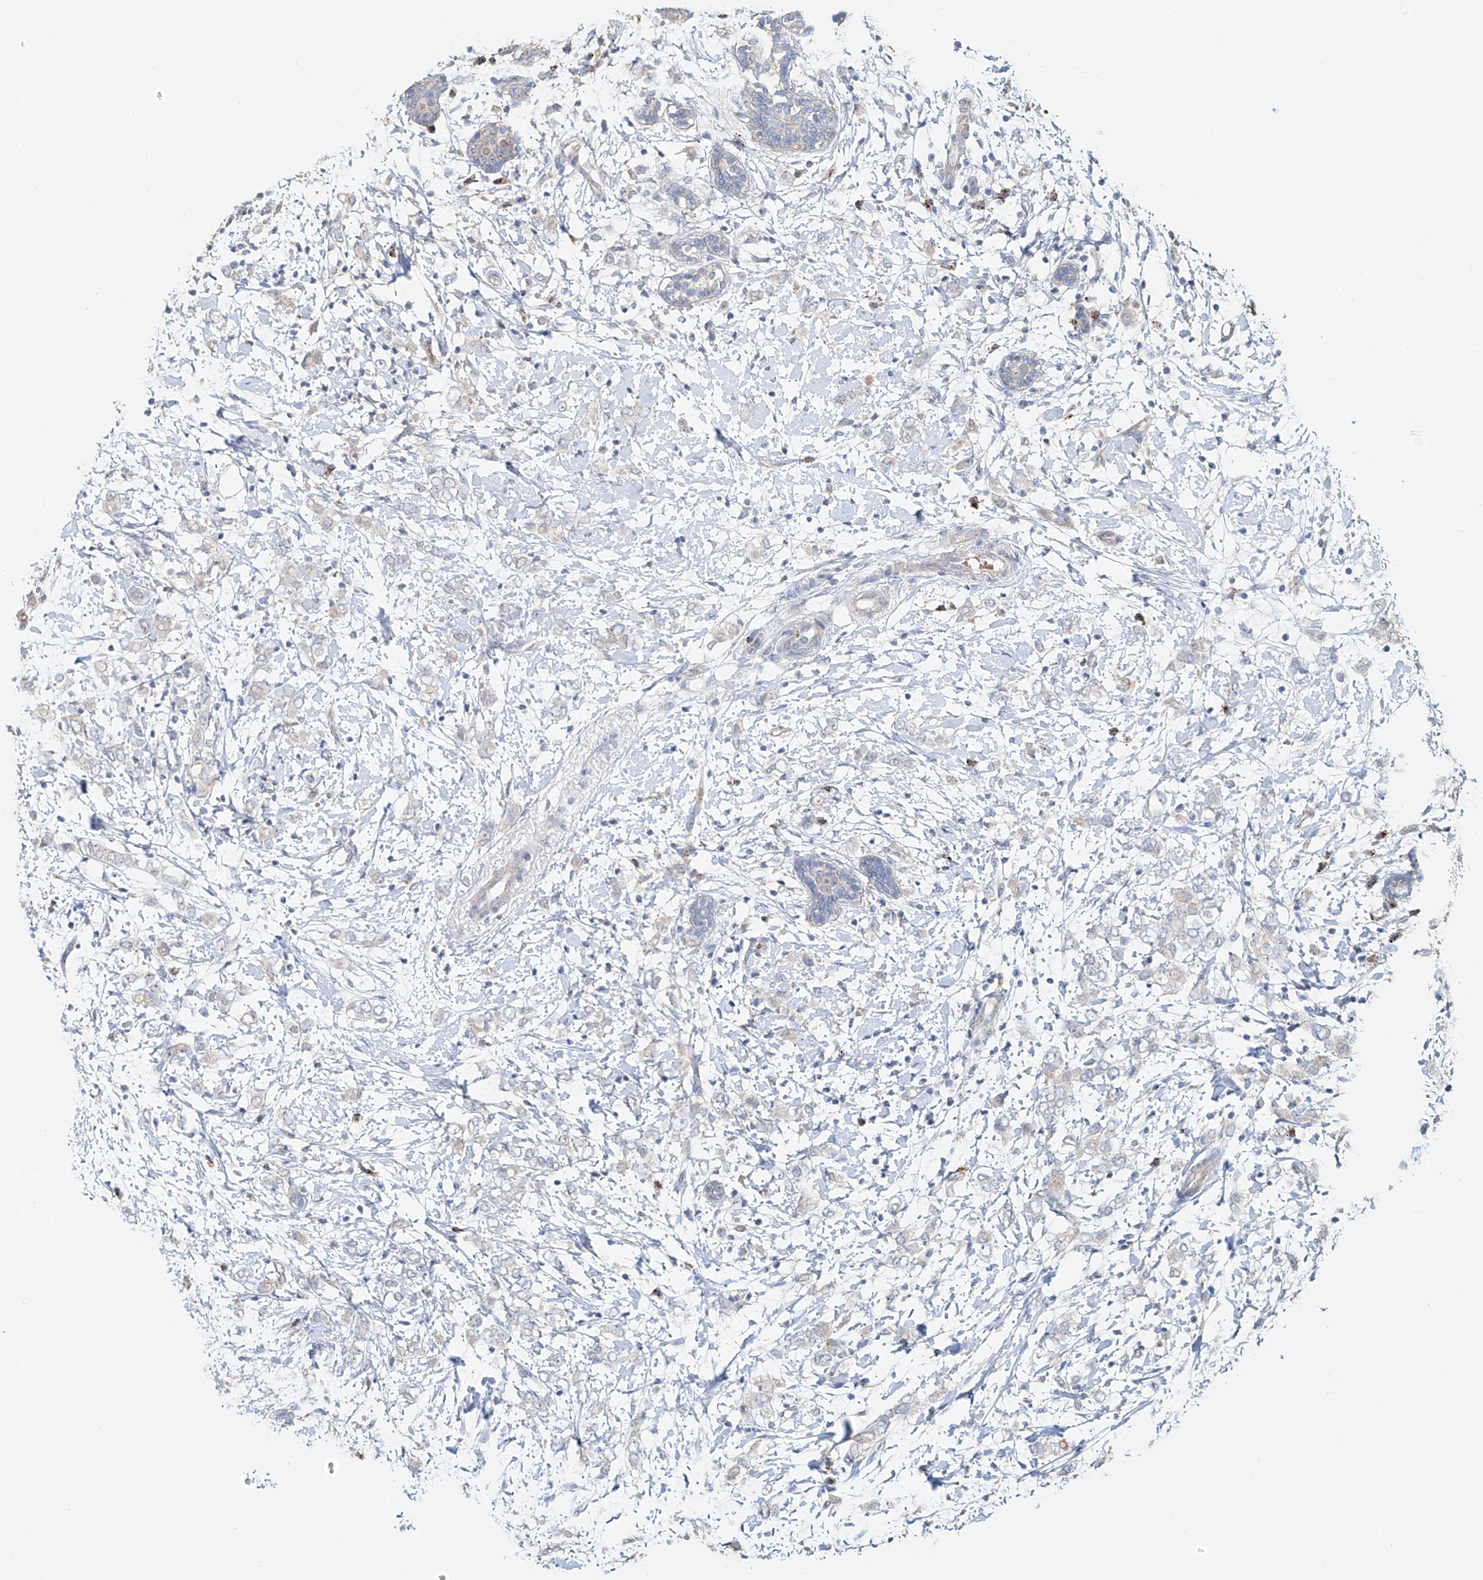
{"staining": {"intensity": "negative", "quantity": "none", "location": "none"}, "tissue": "breast cancer", "cell_type": "Tumor cells", "image_type": "cancer", "snomed": [{"axis": "morphology", "description": "Normal tissue, NOS"}, {"axis": "morphology", "description": "Lobular carcinoma"}, {"axis": "topography", "description": "Breast"}], "caption": "This micrograph is of breast lobular carcinoma stained with immunohistochemistry to label a protein in brown with the nuclei are counter-stained blue. There is no expression in tumor cells. (Immunohistochemistry (ihc), brightfield microscopy, high magnification).", "gene": "TRIM47", "patient": {"sex": "female", "age": 47}}